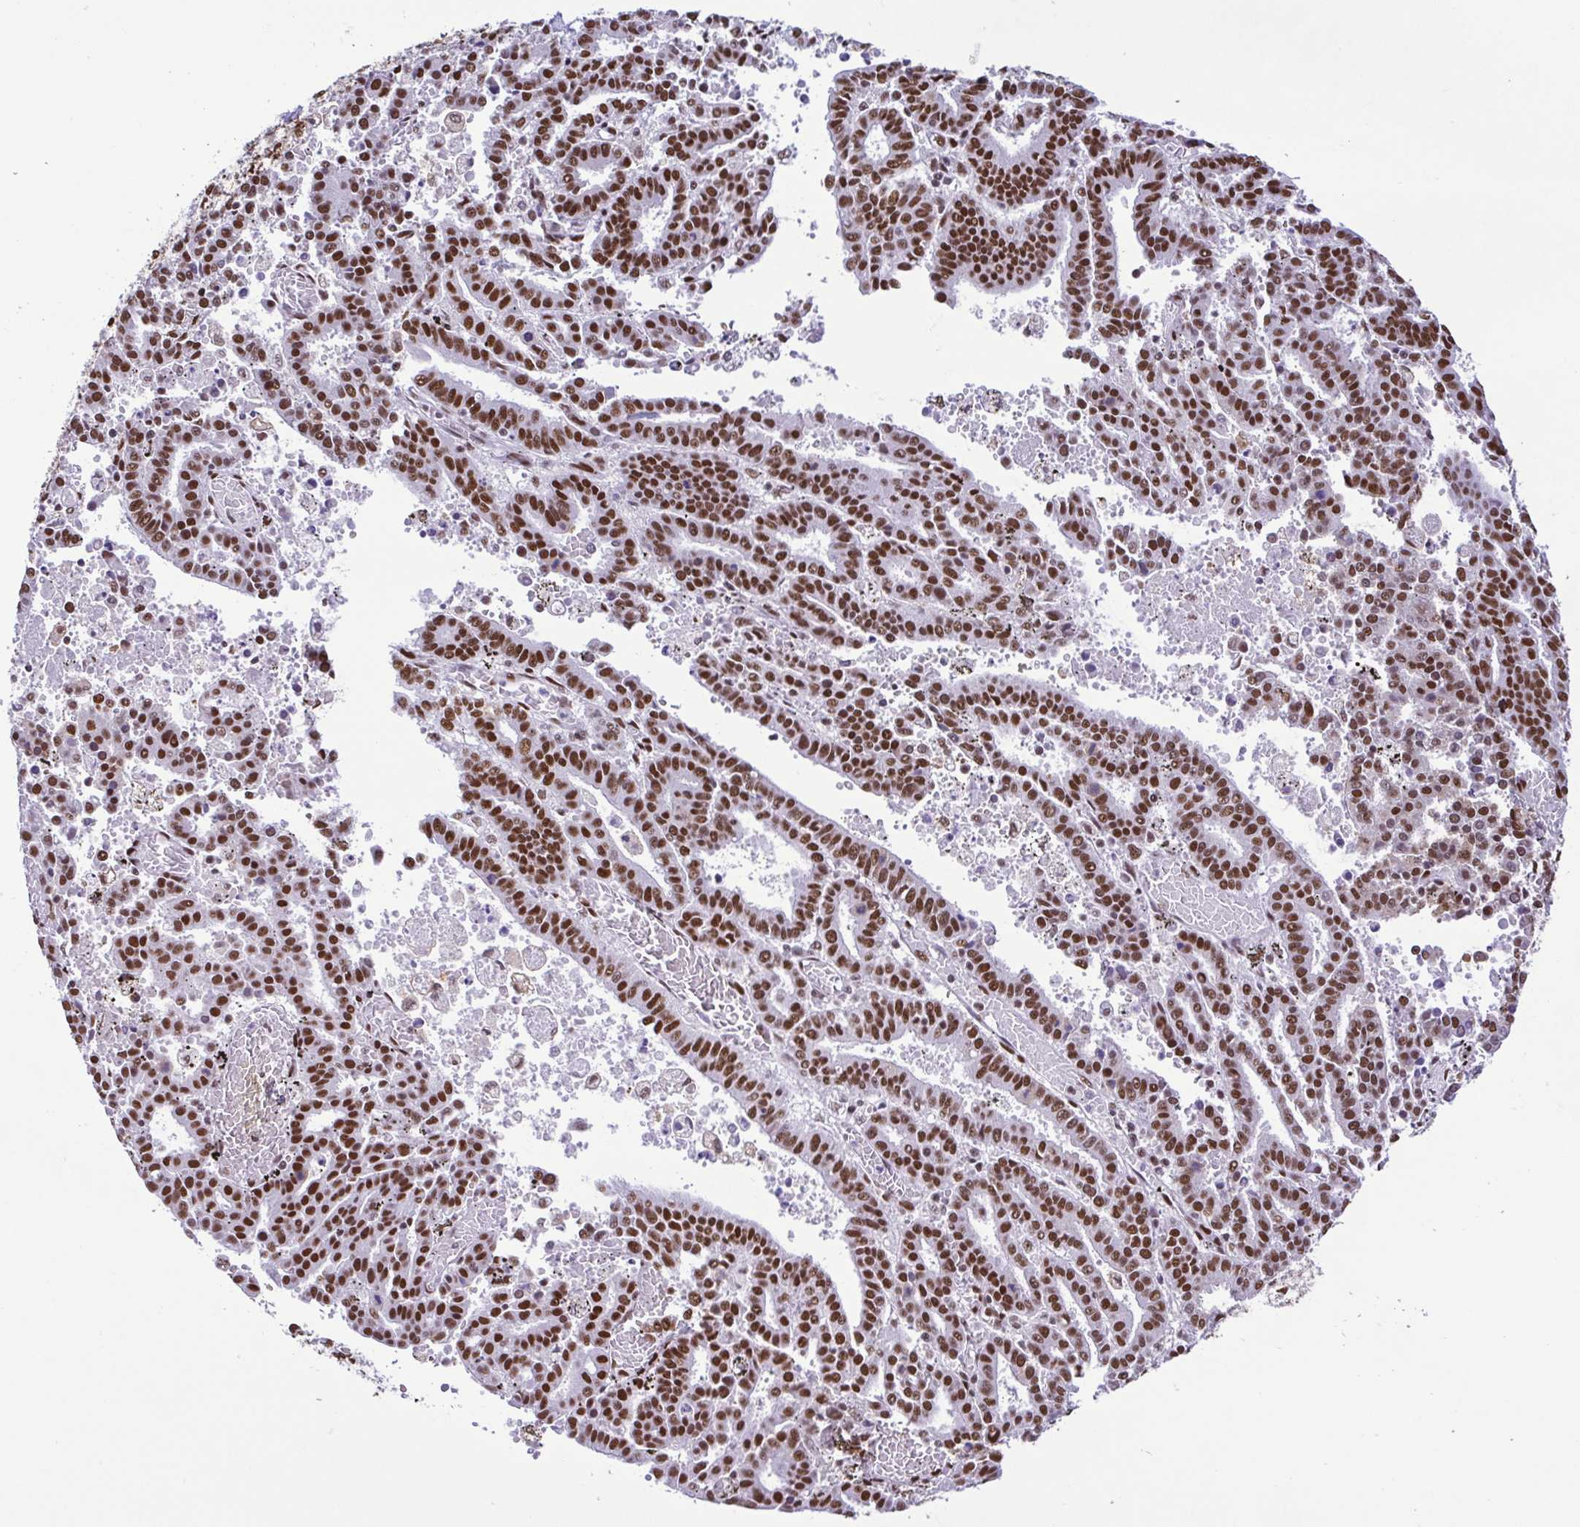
{"staining": {"intensity": "strong", "quantity": ">75%", "location": "nuclear"}, "tissue": "endometrial cancer", "cell_type": "Tumor cells", "image_type": "cancer", "snomed": [{"axis": "morphology", "description": "Adenocarcinoma, NOS"}, {"axis": "topography", "description": "Uterus"}], "caption": "Tumor cells demonstrate high levels of strong nuclear positivity in about >75% of cells in human adenocarcinoma (endometrial).", "gene": "TRIM28", "patient": {"sex": "female", "age": 83}}